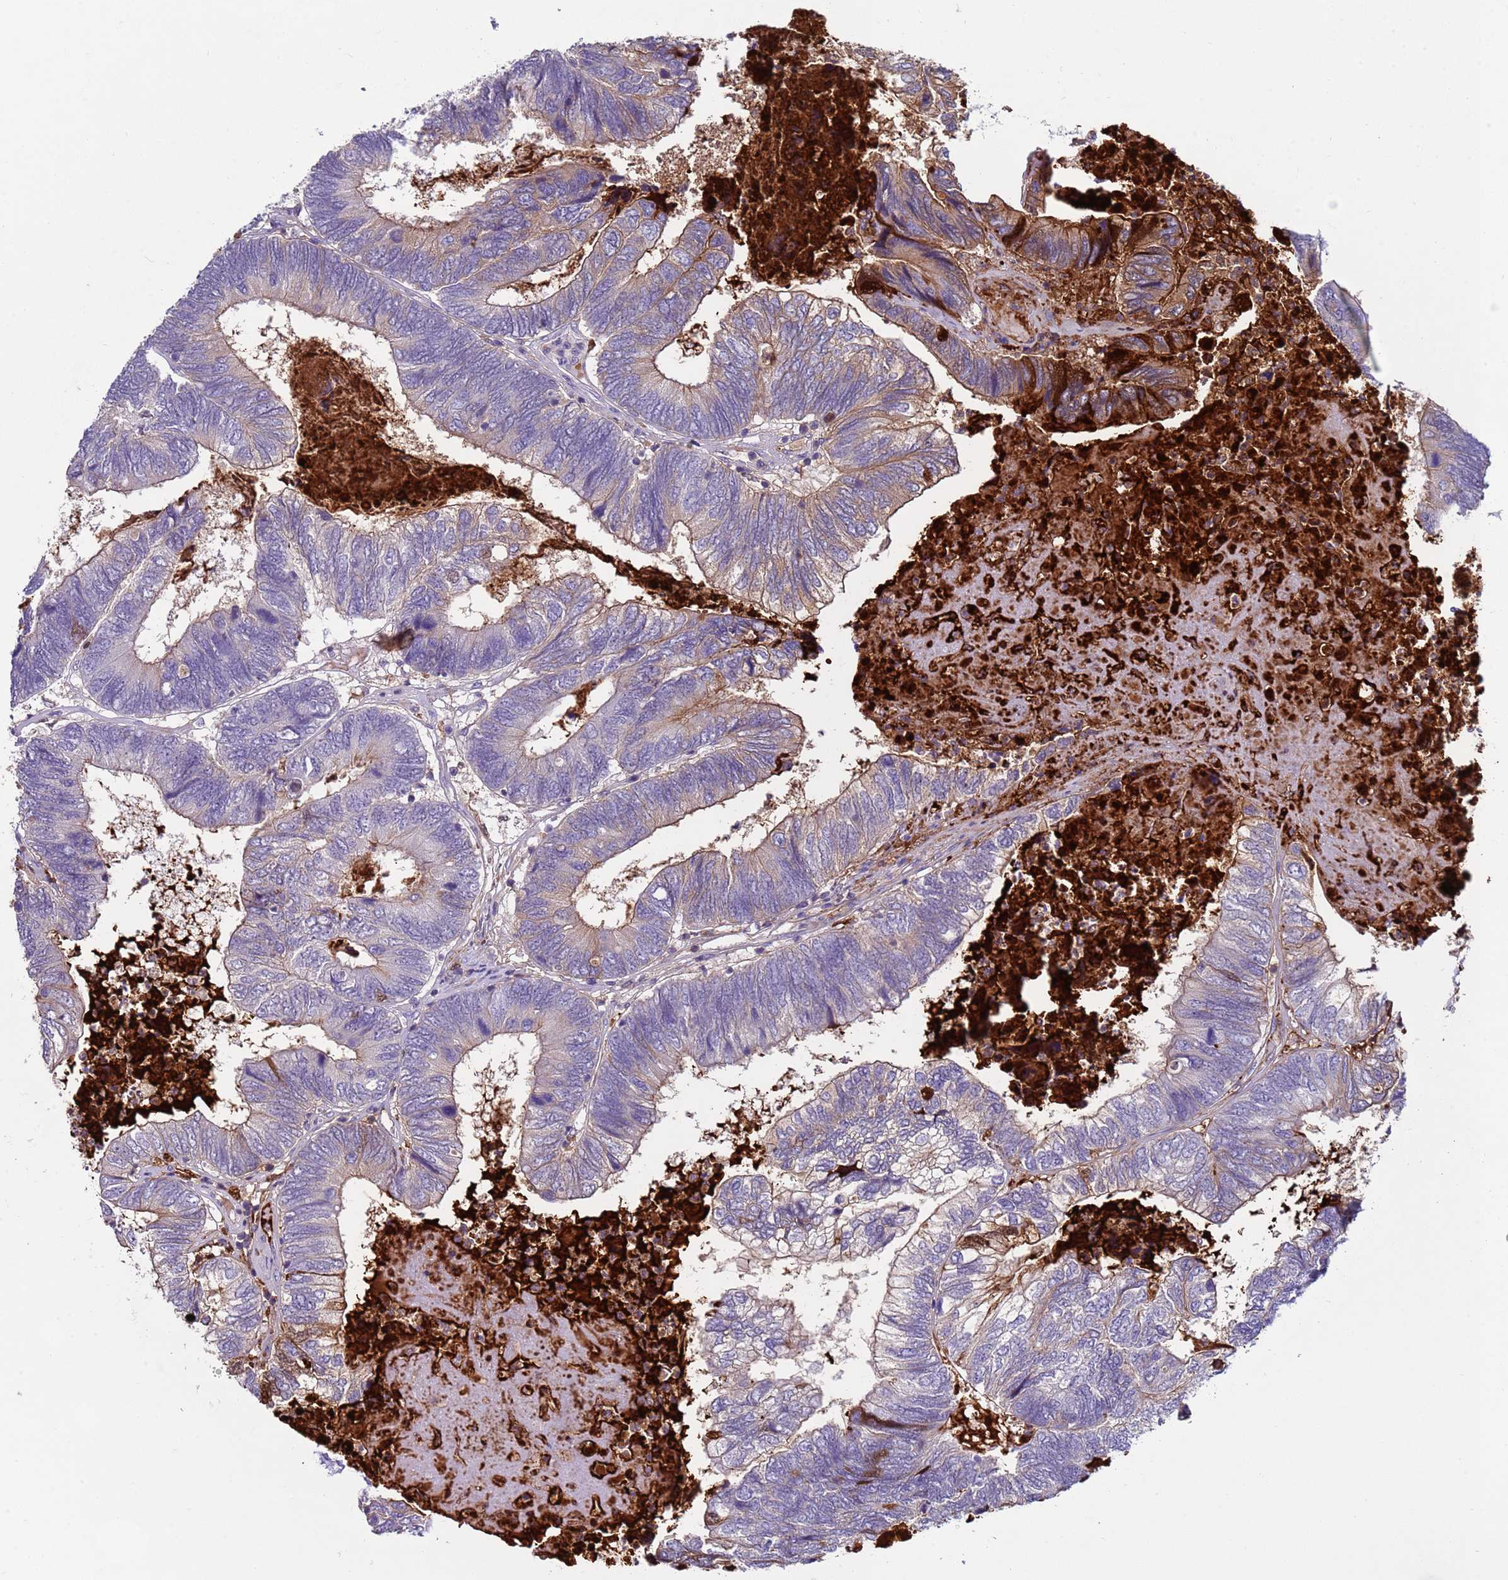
{"staining": {"intensity": "weak", "quantity": "<25%", "location": "cytoplasmic/membranous"}, "tissue": "colorectal cancer", "cell_type": "Tumor cells", "image_type": "cancer", "snomed": [{"axis": "morphology", "description": "Adenocarcinoma, NOS"}, {"axis": "topography", "description": "Colon"}], "caption": "The immunohistochemistry (IHC) micrograph has no significant expression in tumor cells of colorectal cancer (adenocarcinoma) tissue.", "gene": "TRIM51", "patient": {"sex": "female", "age": 67}}